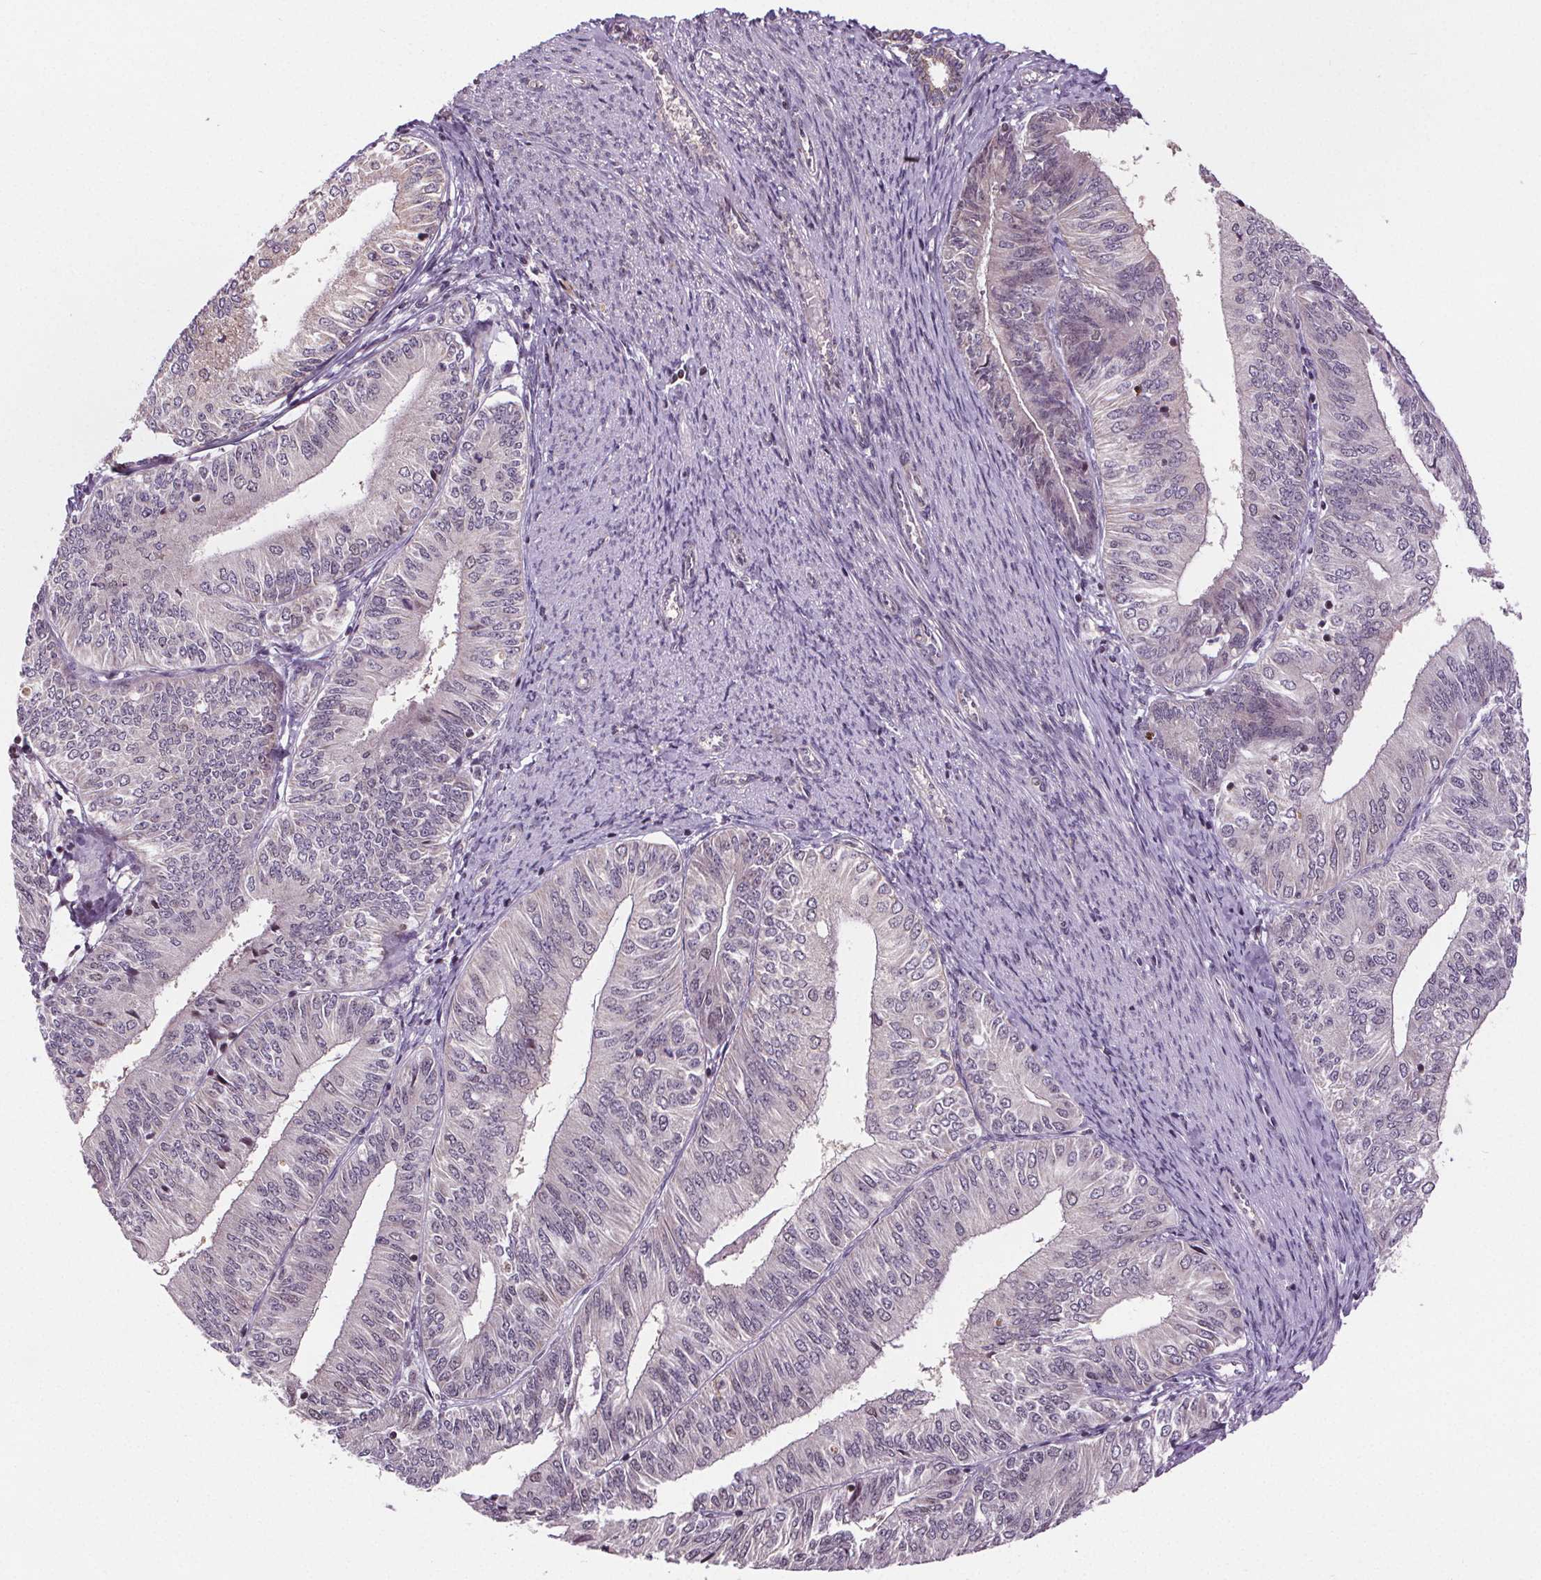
{"staining": {"intensity": "negative", "quantity": "none", "location": "none"}, "tissue": "endometrial cancer", "cell_type": "Tumor cells", "image_type": "cancer", "snomed": [{"axis": "morphology", "description": "Adenocarcinoma, NOS"}, {"axis": "topography", "description": "Endometrium"}], "caption": "An immunohistochemistry micrograph of adenocarcinoma (endometrial) is shown. There is no staining in tumor cells of adenocarcinoma (endometrial).", "gene": "SUCLA2", "patient": {"sex": "female", "age": 58}}